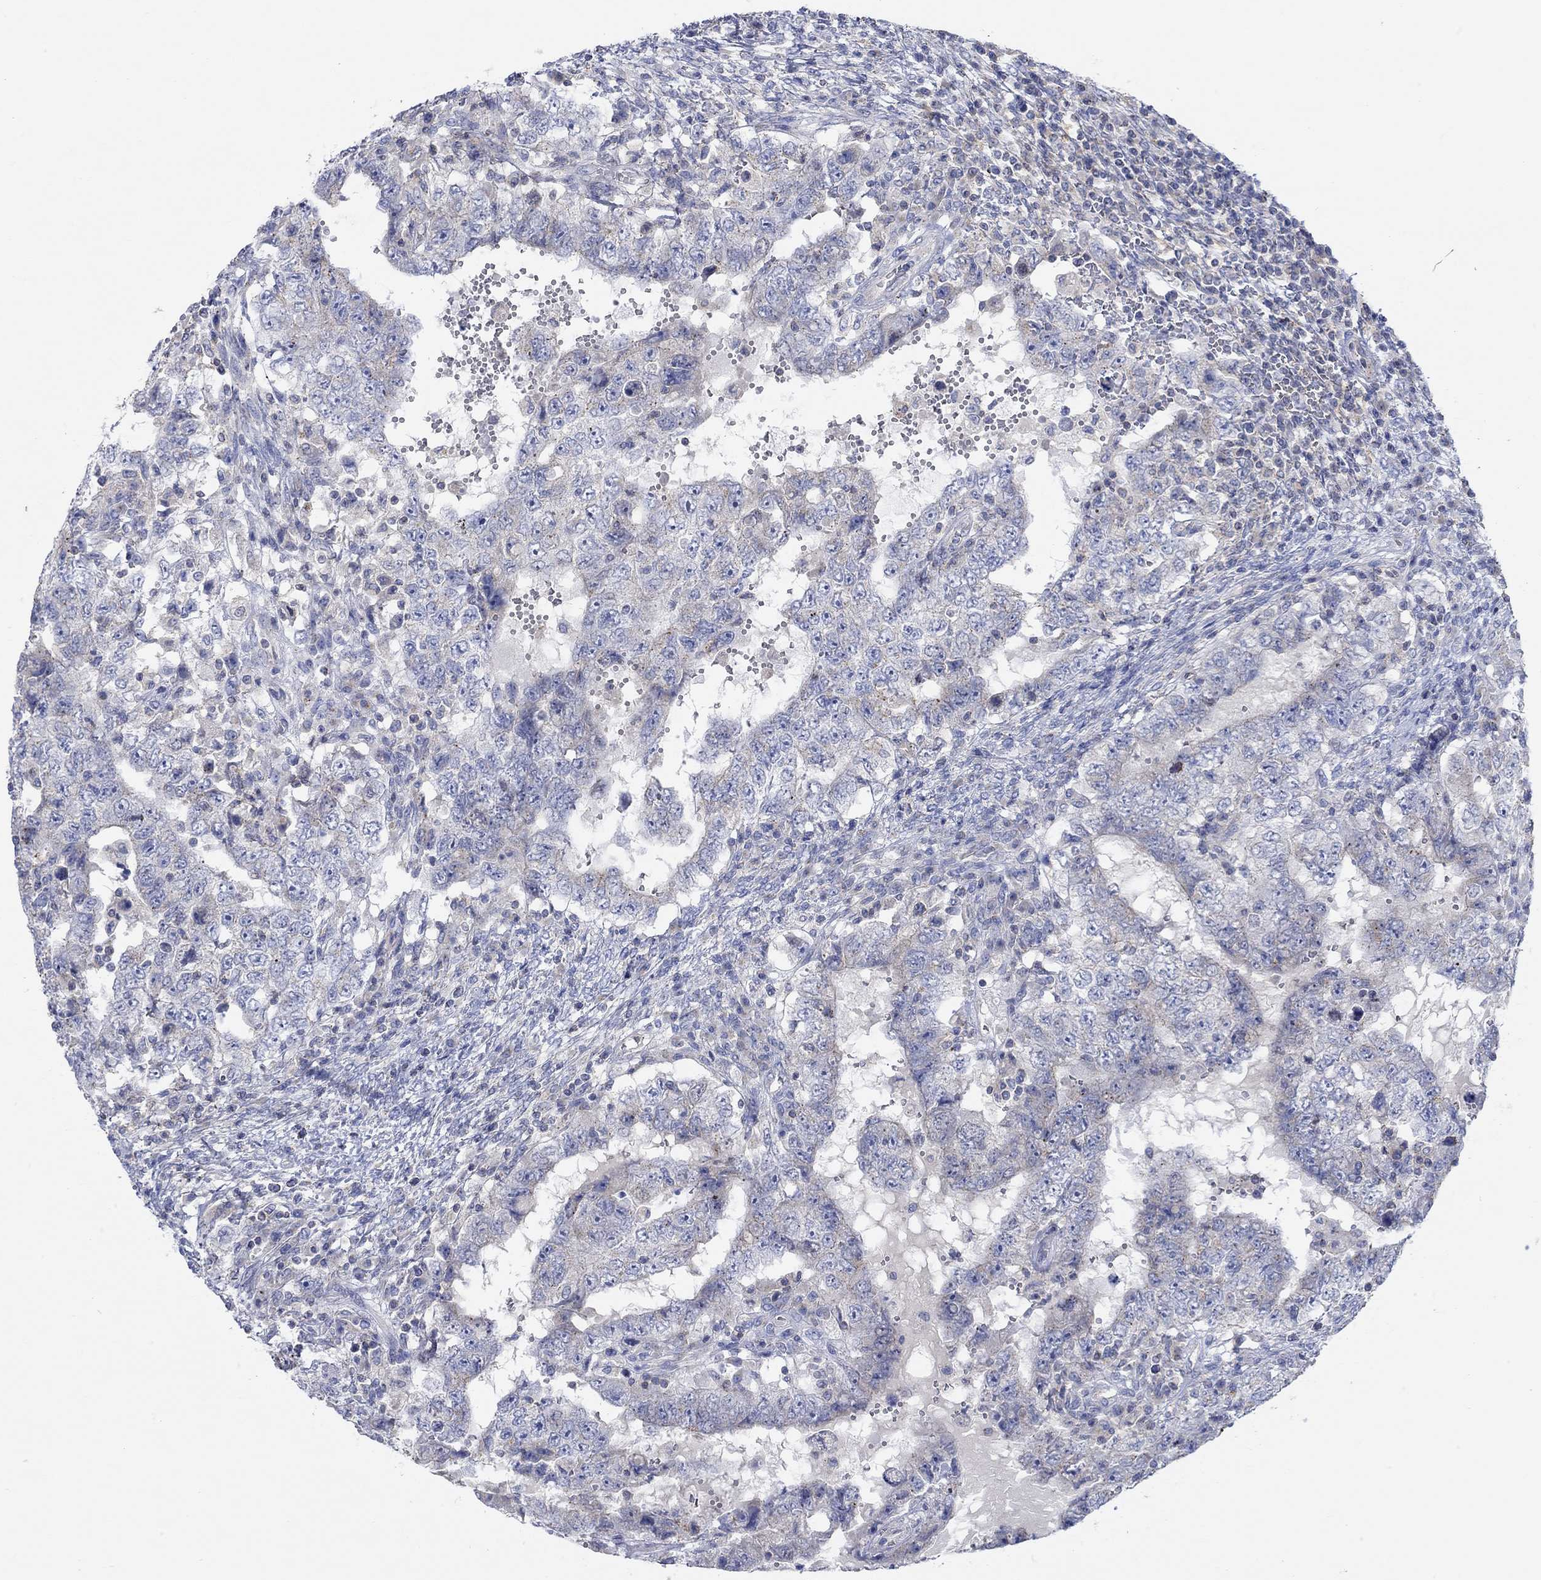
{"staining": {"intensity": "negative", "quantity": "none", "location": "none"}, "tissue": "testis cancer", "cell_type": "Tumor cells", "image_type": "cancer", "snomed": [{"axis": "morphology", "description": "Carcinoma, Embryonal, NOS"}, {"axis": "topography", "description": "Testis"}], "caption": "IHC of human testis cancer (embryonal carcinoma) reveals no staining in tumor cells.", "gene": "NAV3", "patient": {"sex": "male", "age": 26}}